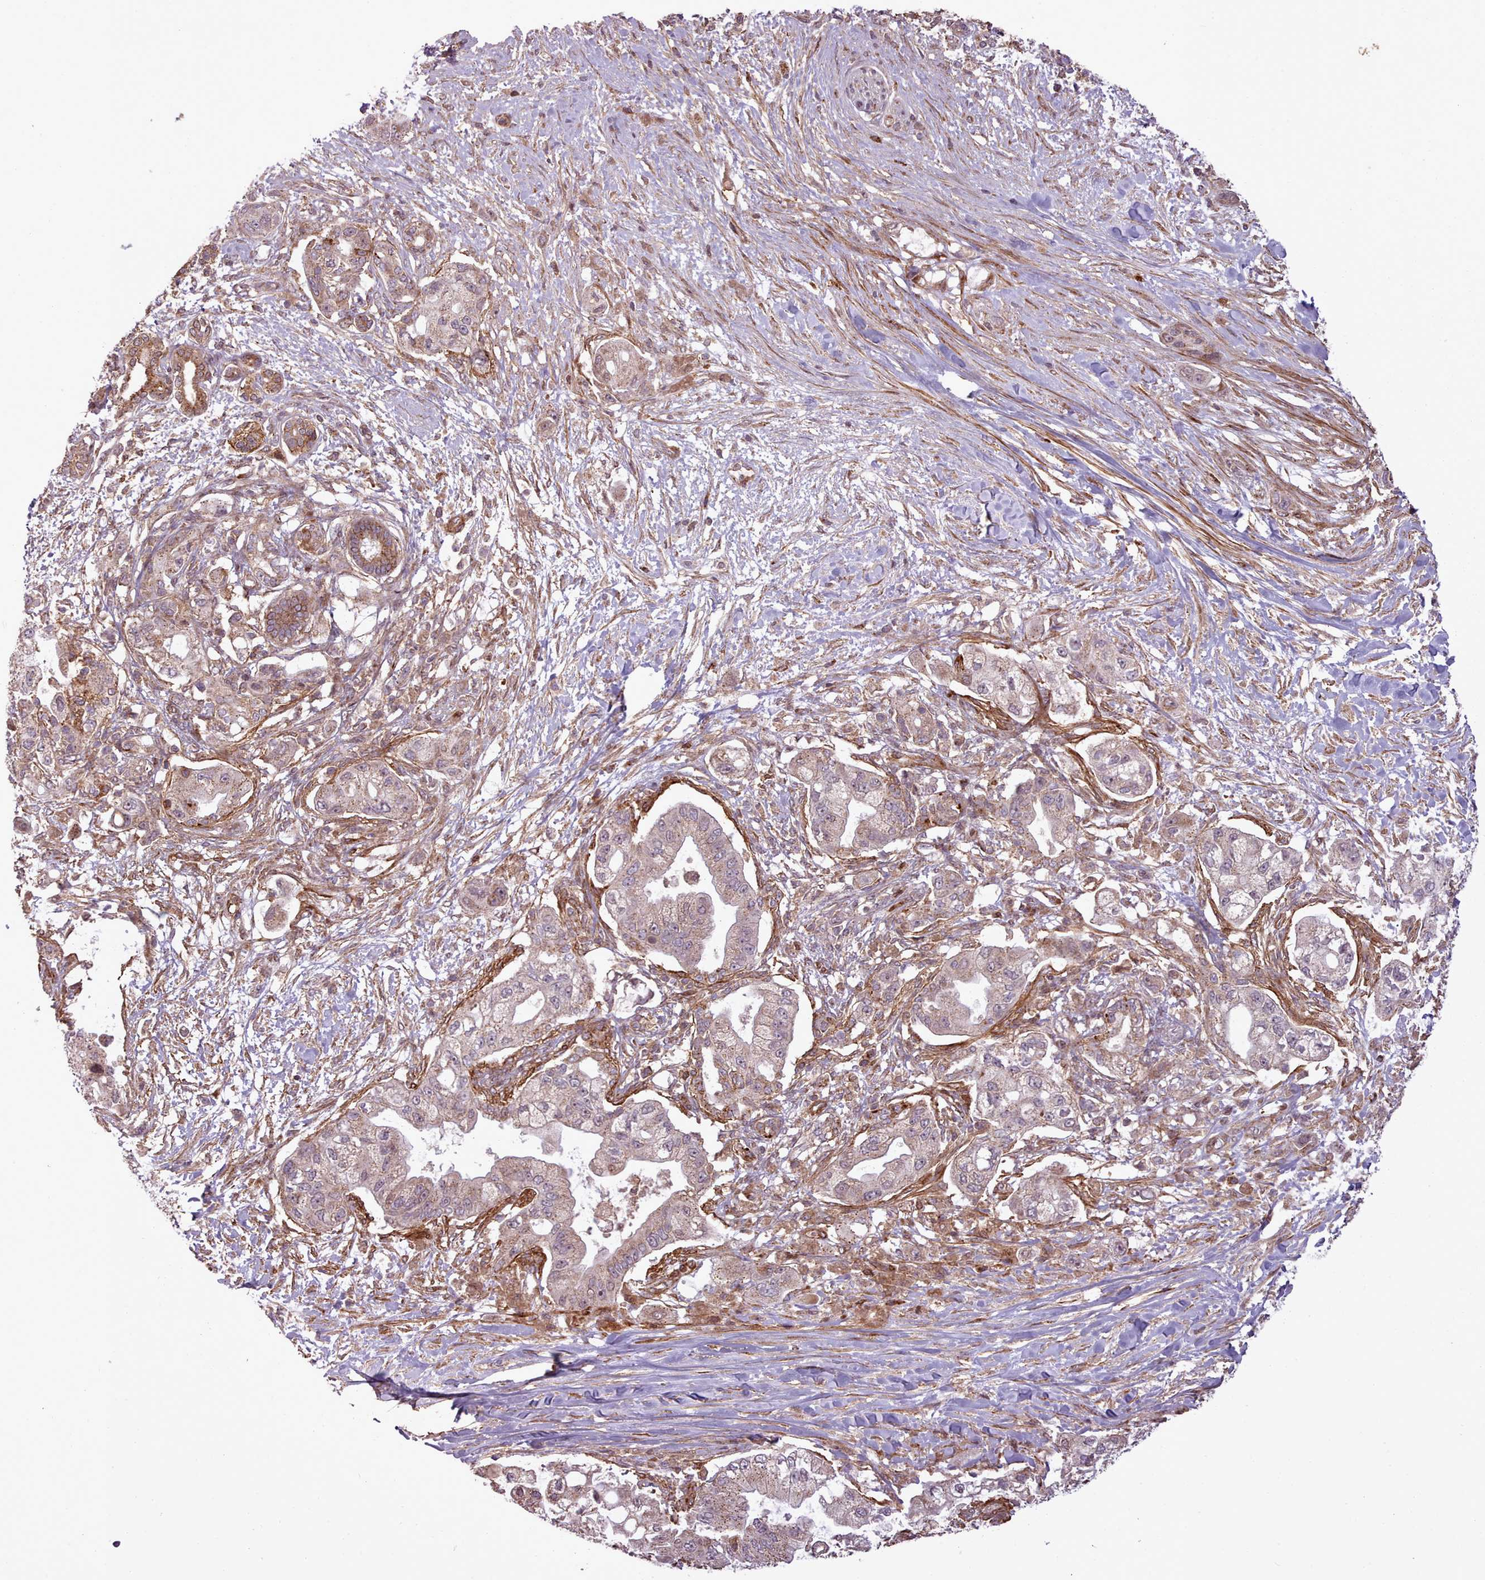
{"staining": {"intensity": "weak", "quantity": ">75%", "location": "cytoplasmic/membranous"}, "tissue": "pancreatic cancer", "cell_type": "Tumor cells", "image_type": "cancer", "snomed": [{"axis": "morphology", "description": "Adenocarcinoma, NOS"}, {"axis": "topography", "description": "Pancreas"}], "caption": "Immunohistochemistry (IHC) photomicrograph of human pancreatic cancer (adenocarcinoma) stained for a protein (brown), which exhibits low levels of weak cytoplasmic/membranous expression in about >75% of tumor cells.", "gene": "NLRP7", "patient": {"sex": "male", "age": 57}}